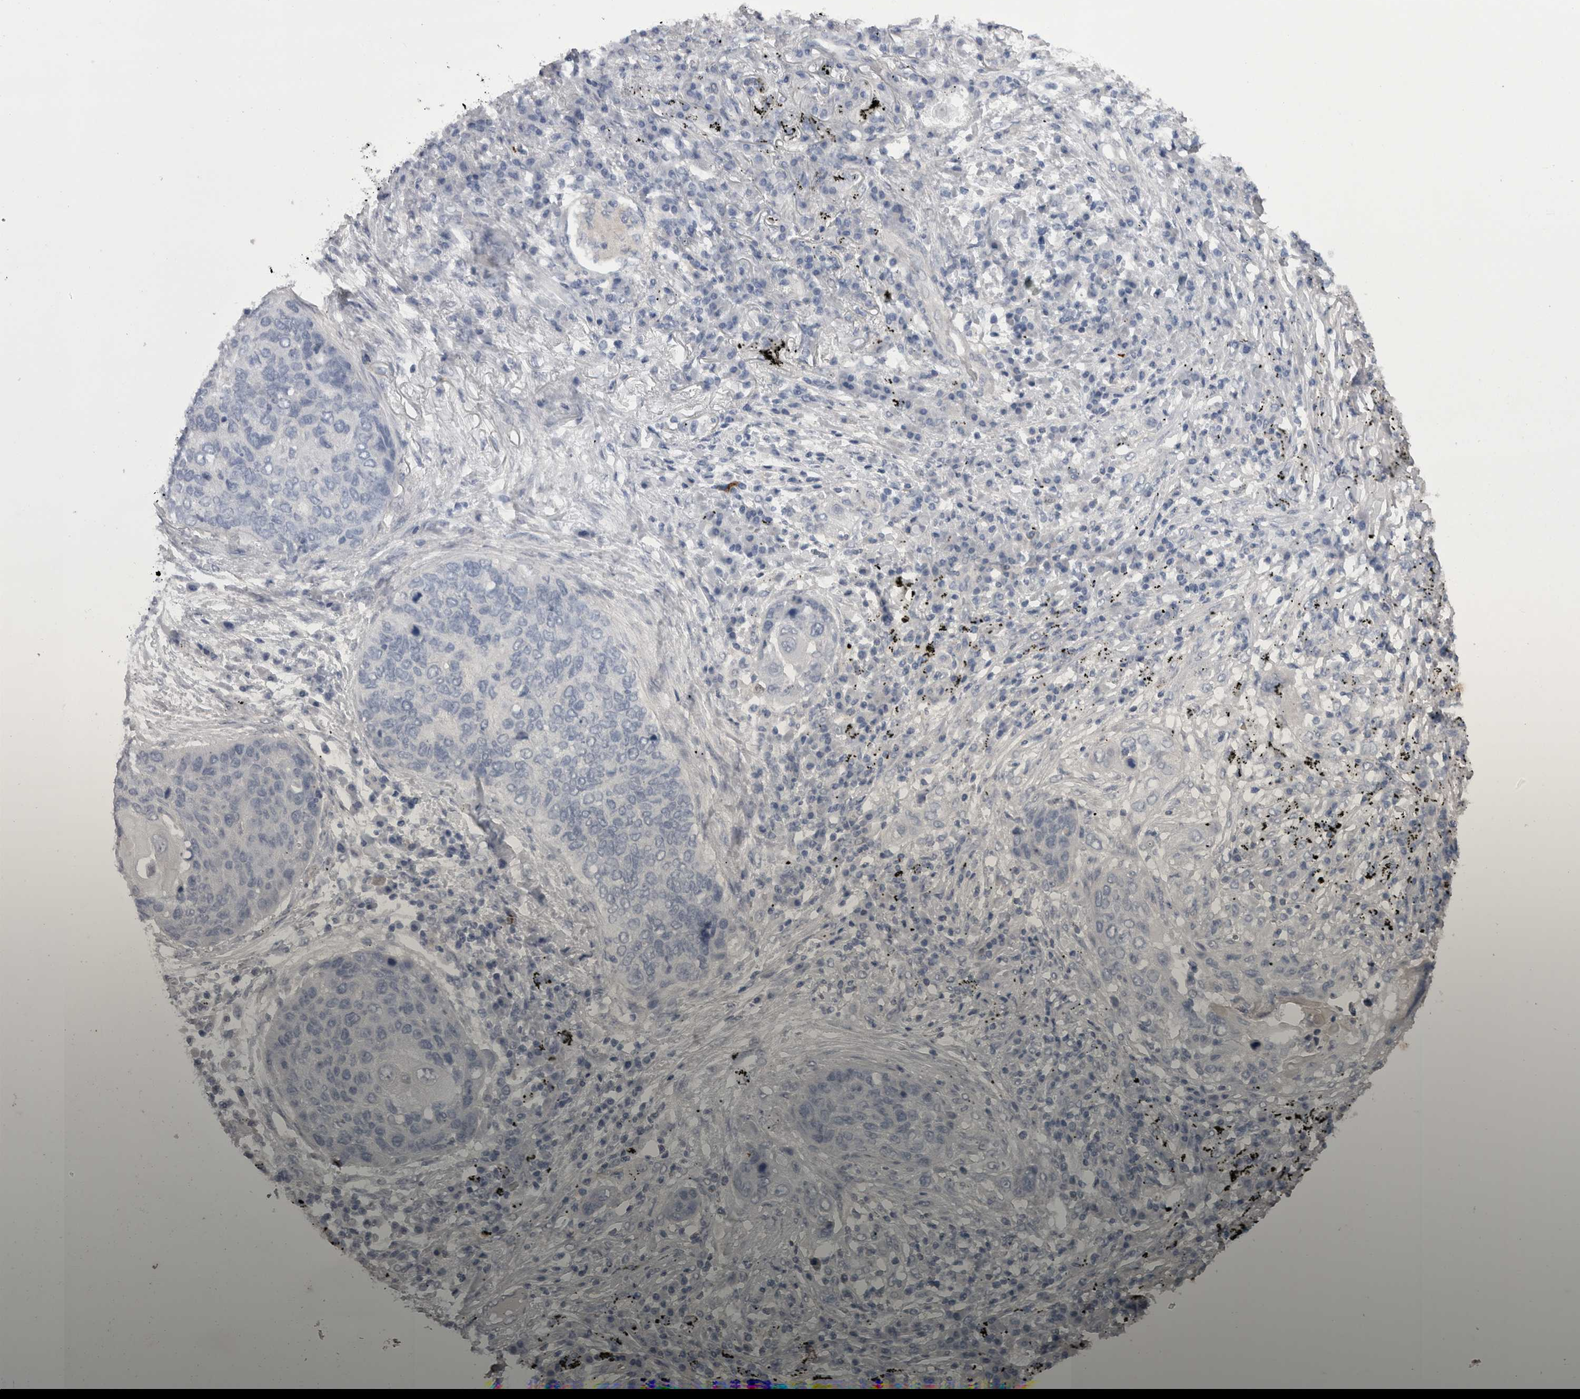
{"staining": {"intensity": "negative", "quantity": "none", "location": "none"}, "tissue": "lung cancer", "cell_type": "Tumor cells", "image_type": "cancer", "snomed": [{"axis": "morphology", "description": "Squamous cell carcinoma, NOS"}, {"axis": "topography", "description": "Lung"}], "caption": "Tumor cells are negative for protein expression in human lung squamous cell carcinoma.", "gene": "CAMK2D", "patient": {"sex": "female", "age": 63}}